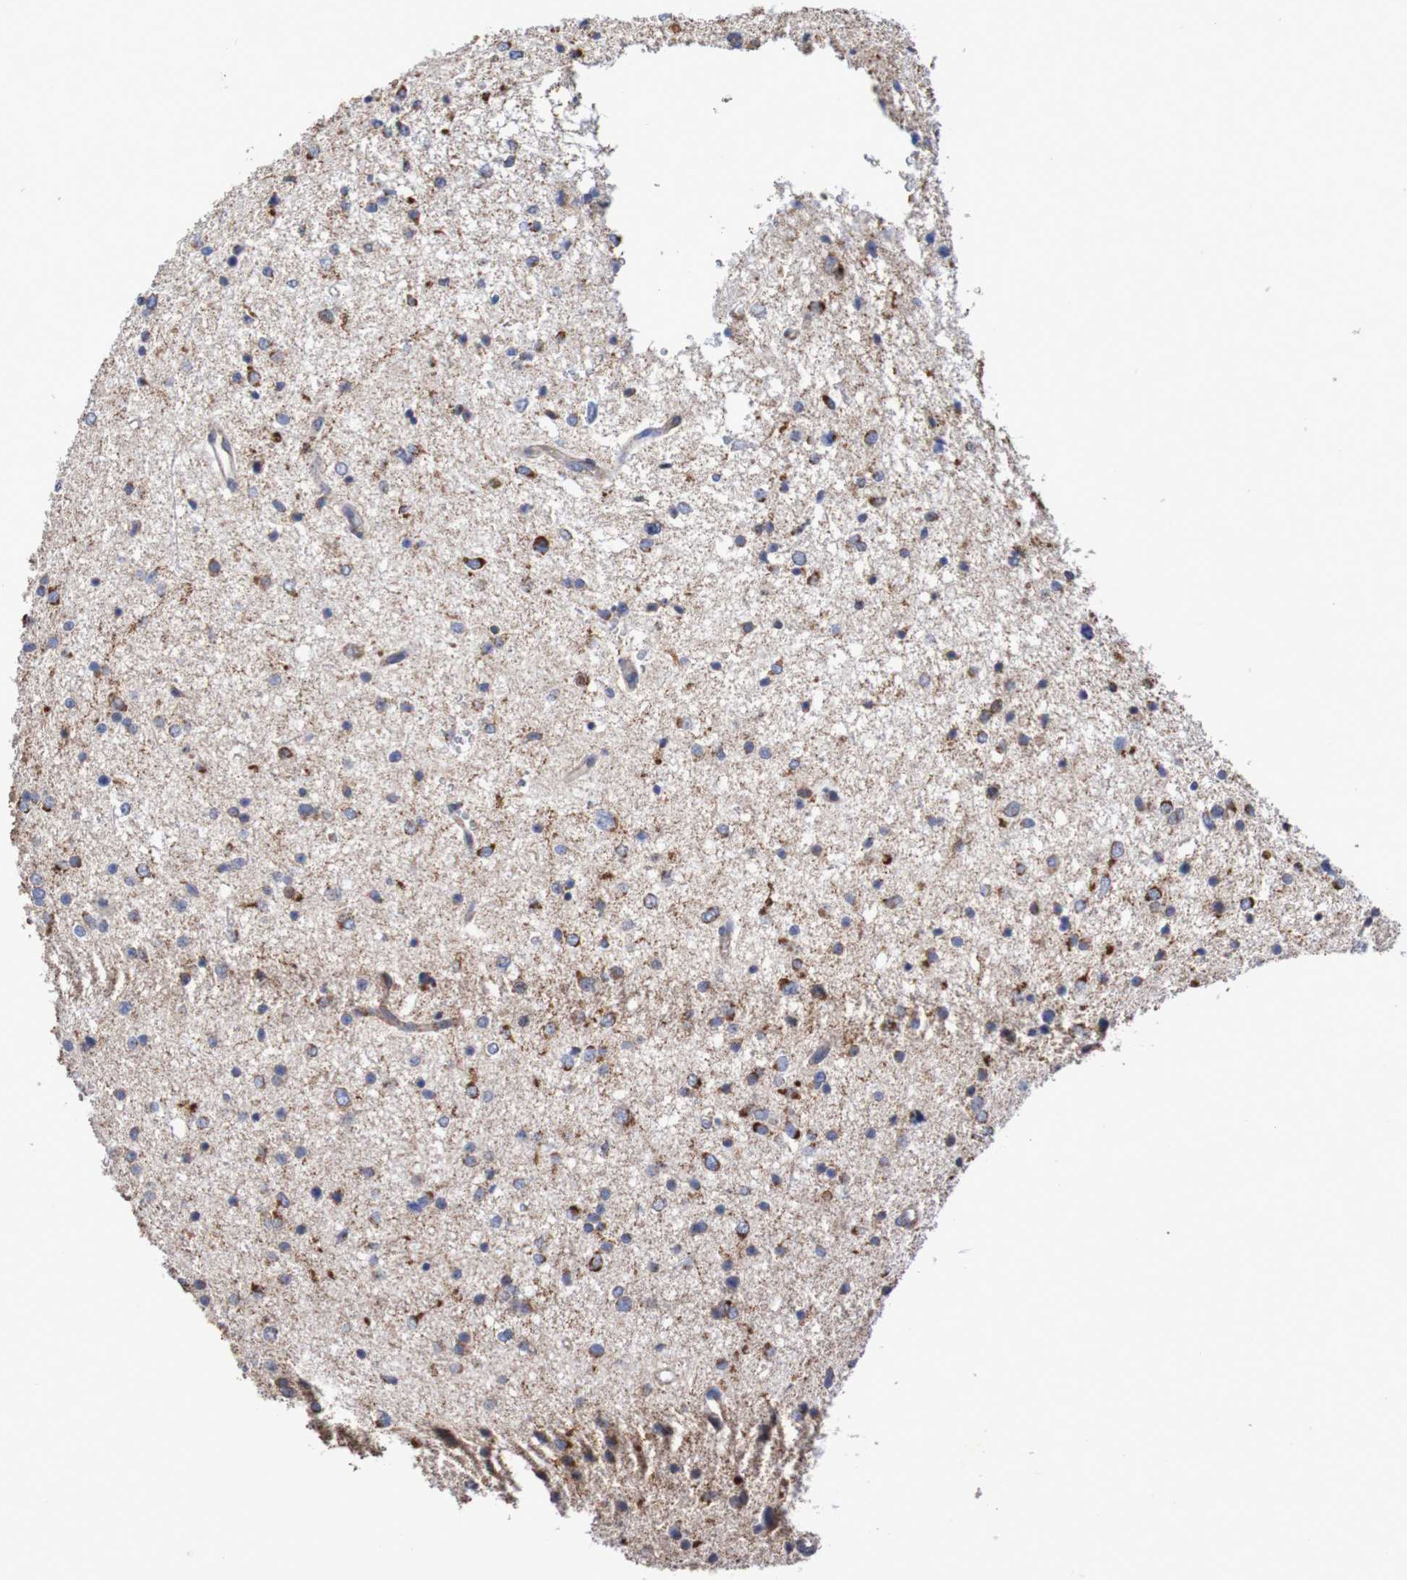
{"staining": {"intensity": "moderate", "quantity": "25%-75%", "location": "cytoplasmic/membranous"}, "tissue": "glioma", "cell_type": "Tumor cells", "image_type": "cancer", "snomed": [{"axis": "morphology", "description": "Glioma, malignant, Low grade"}, {"axis": "topography", "description": "Brain"}], "caption": "Protein expression analysis of human low-grade glioma (malignant) reveals moderate cytoplasmic/membranous positivity in about 25%-75% of tumor cells.", "gene": "MMEL1", "patient": {"sex": "female", "age": 37}}